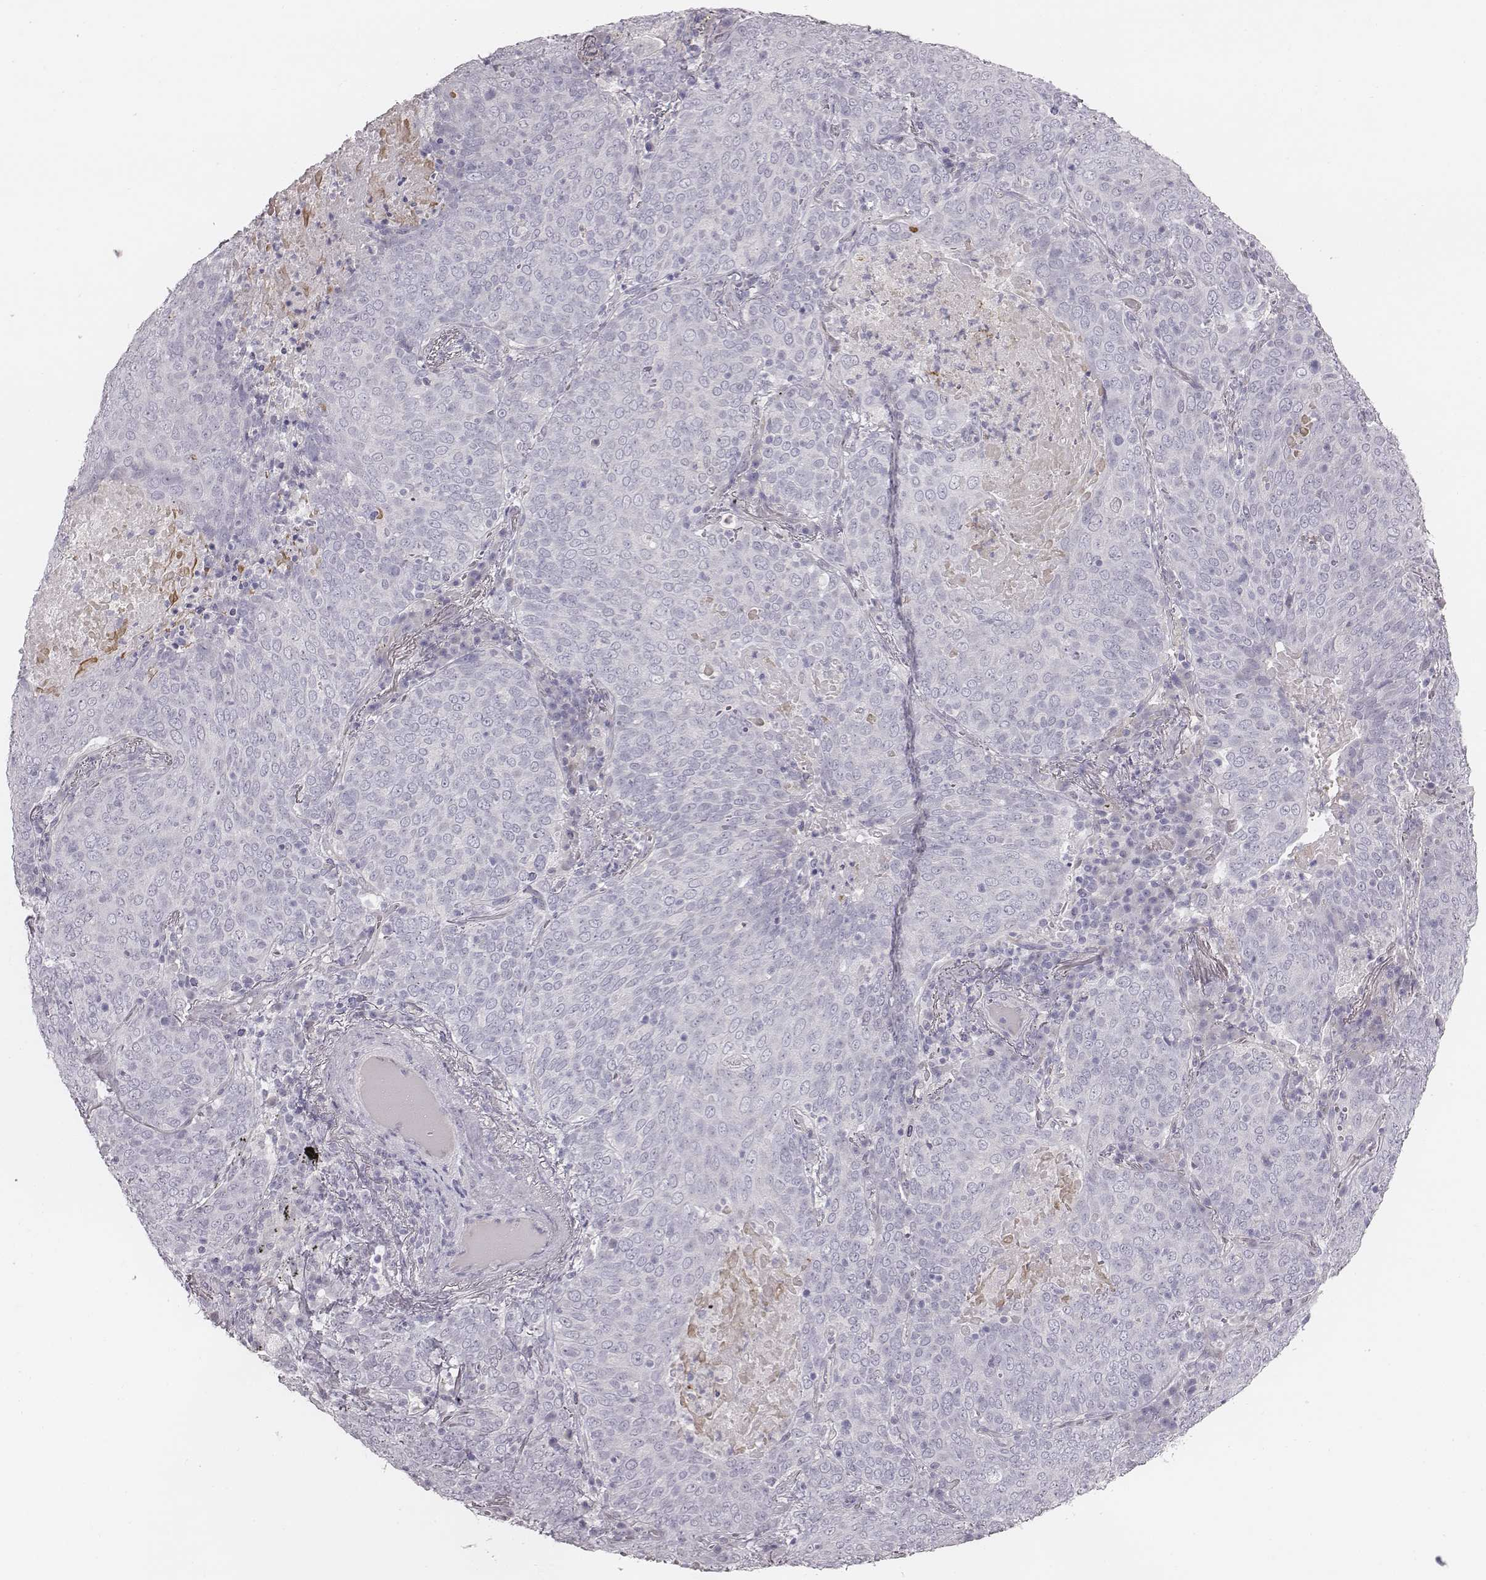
{"staining": {"intensity": "negative", "quantity": "none", "location": "none"}, "tissue": "lung cancer", "cell_type": "Tumor cells", "image_type": "cancer", "snomed": [{"axis": "morphology", "description": "Squamous cell carcinoma, NOS"}, {"axis": "topography", "description": "Lung"}], "caption": "Tumor cells are negative for protein expression in human lung squamous cell carcinoma. The staining was performed using DAB (3,3'-diaminobenzidine) to visualize the protein expression in brown, while the nuclei were stained in blue with hematoxylin (Magnification: 20x).", "gene": "CACNG4", "patient": {"sex": "male", "age": 82}}